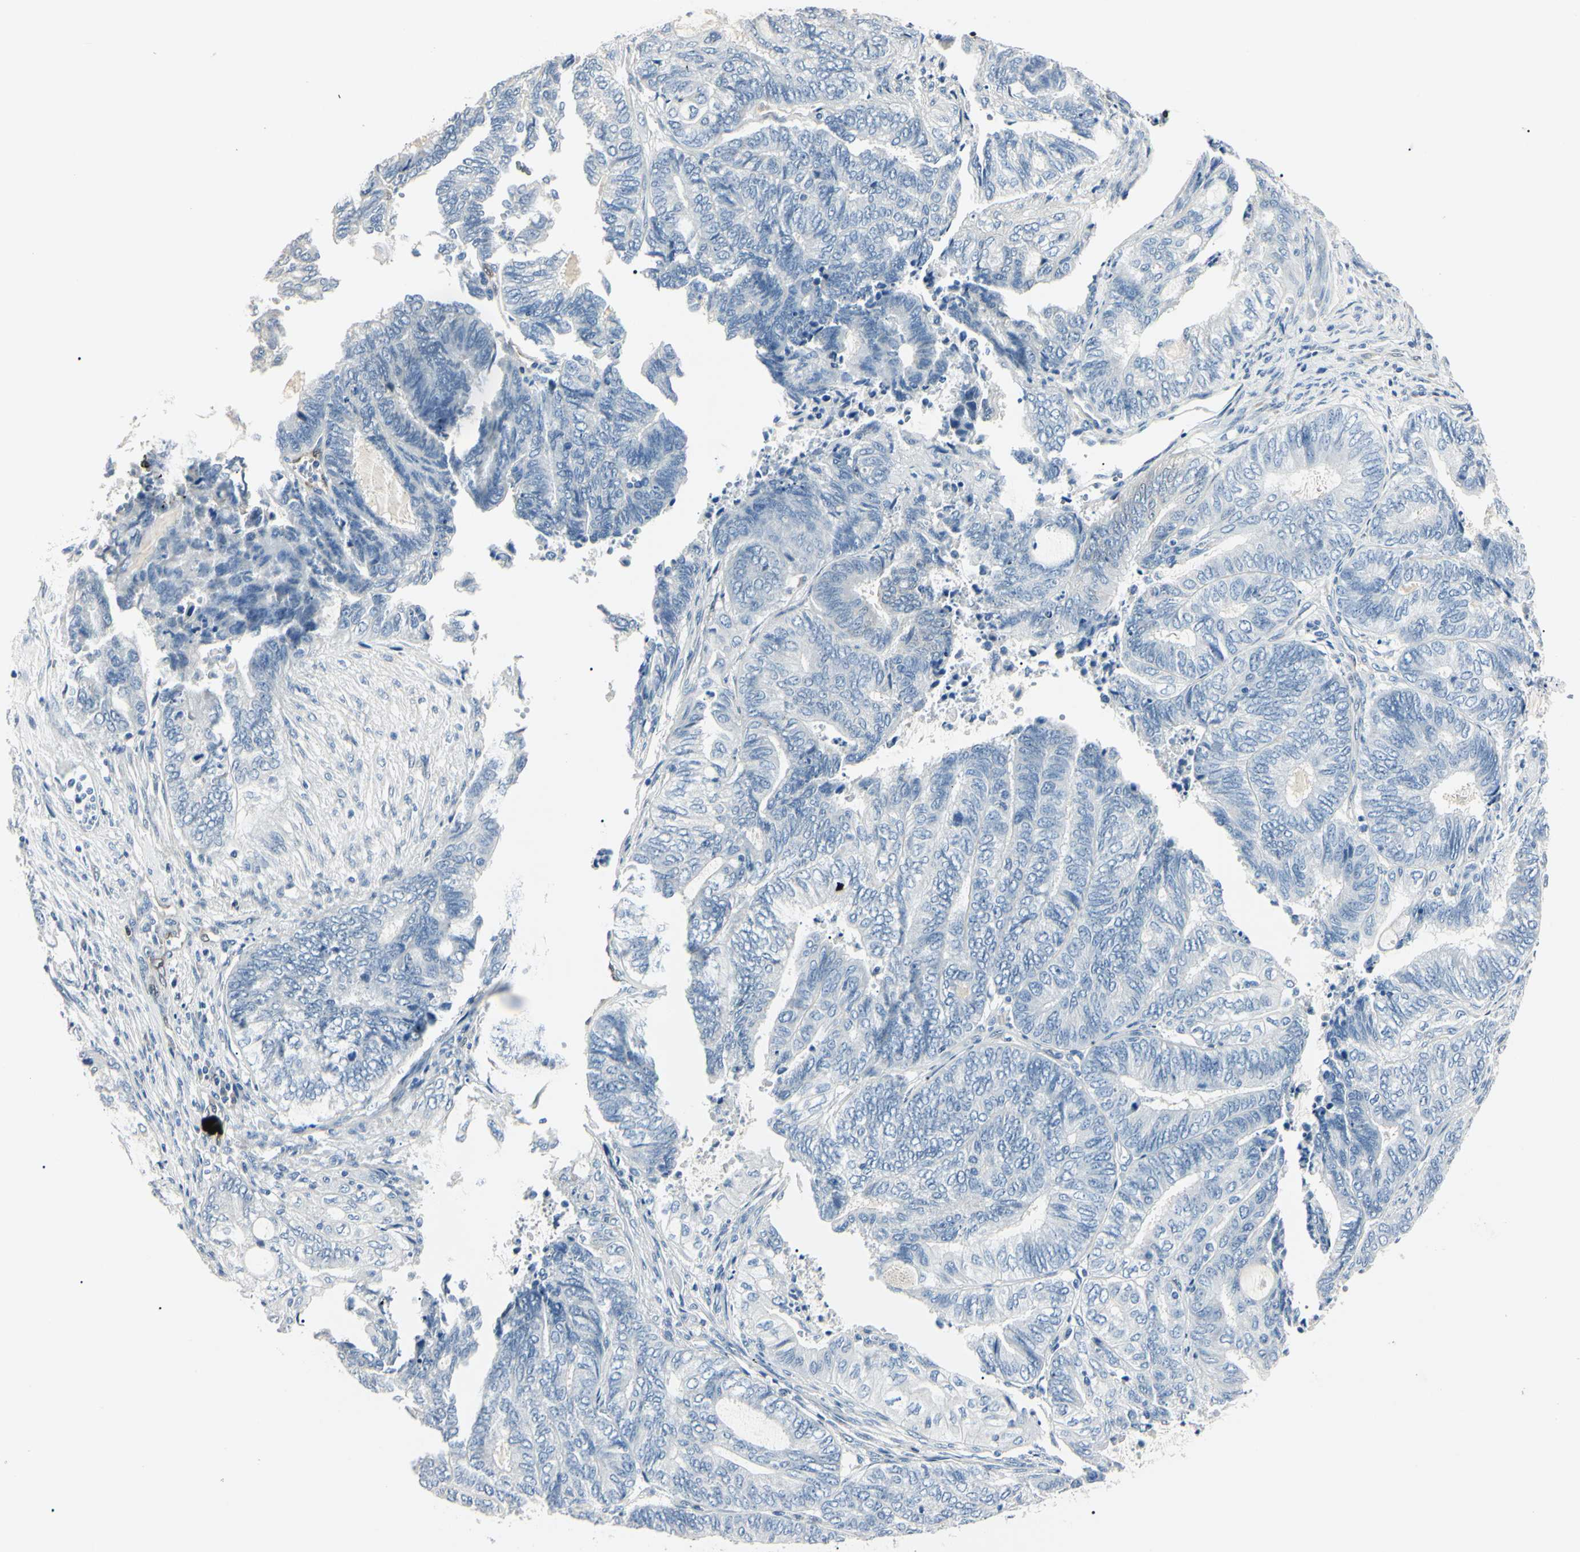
{"staining": {"intensity": "negative", "quantity": "none", "location": "none"}, "tissue": "endometrial cancer", "cell_type": "Tumor cells", "image_type": "cancer", "snomed": [{"axis": "morphology", "description": "Adenocarcinoma, NOS"}, {"axis": "topography", "description": "Uterus"}, {"axis": "topography", "description": "Endometrium"}], "caption": "The immunohistochemistry (IHC) histopathology image has no significant expression in tumor cells of endometrial cancer tissue.", "gene": "AKR1C3", "patient": {"sex": "female", "age": 70}}